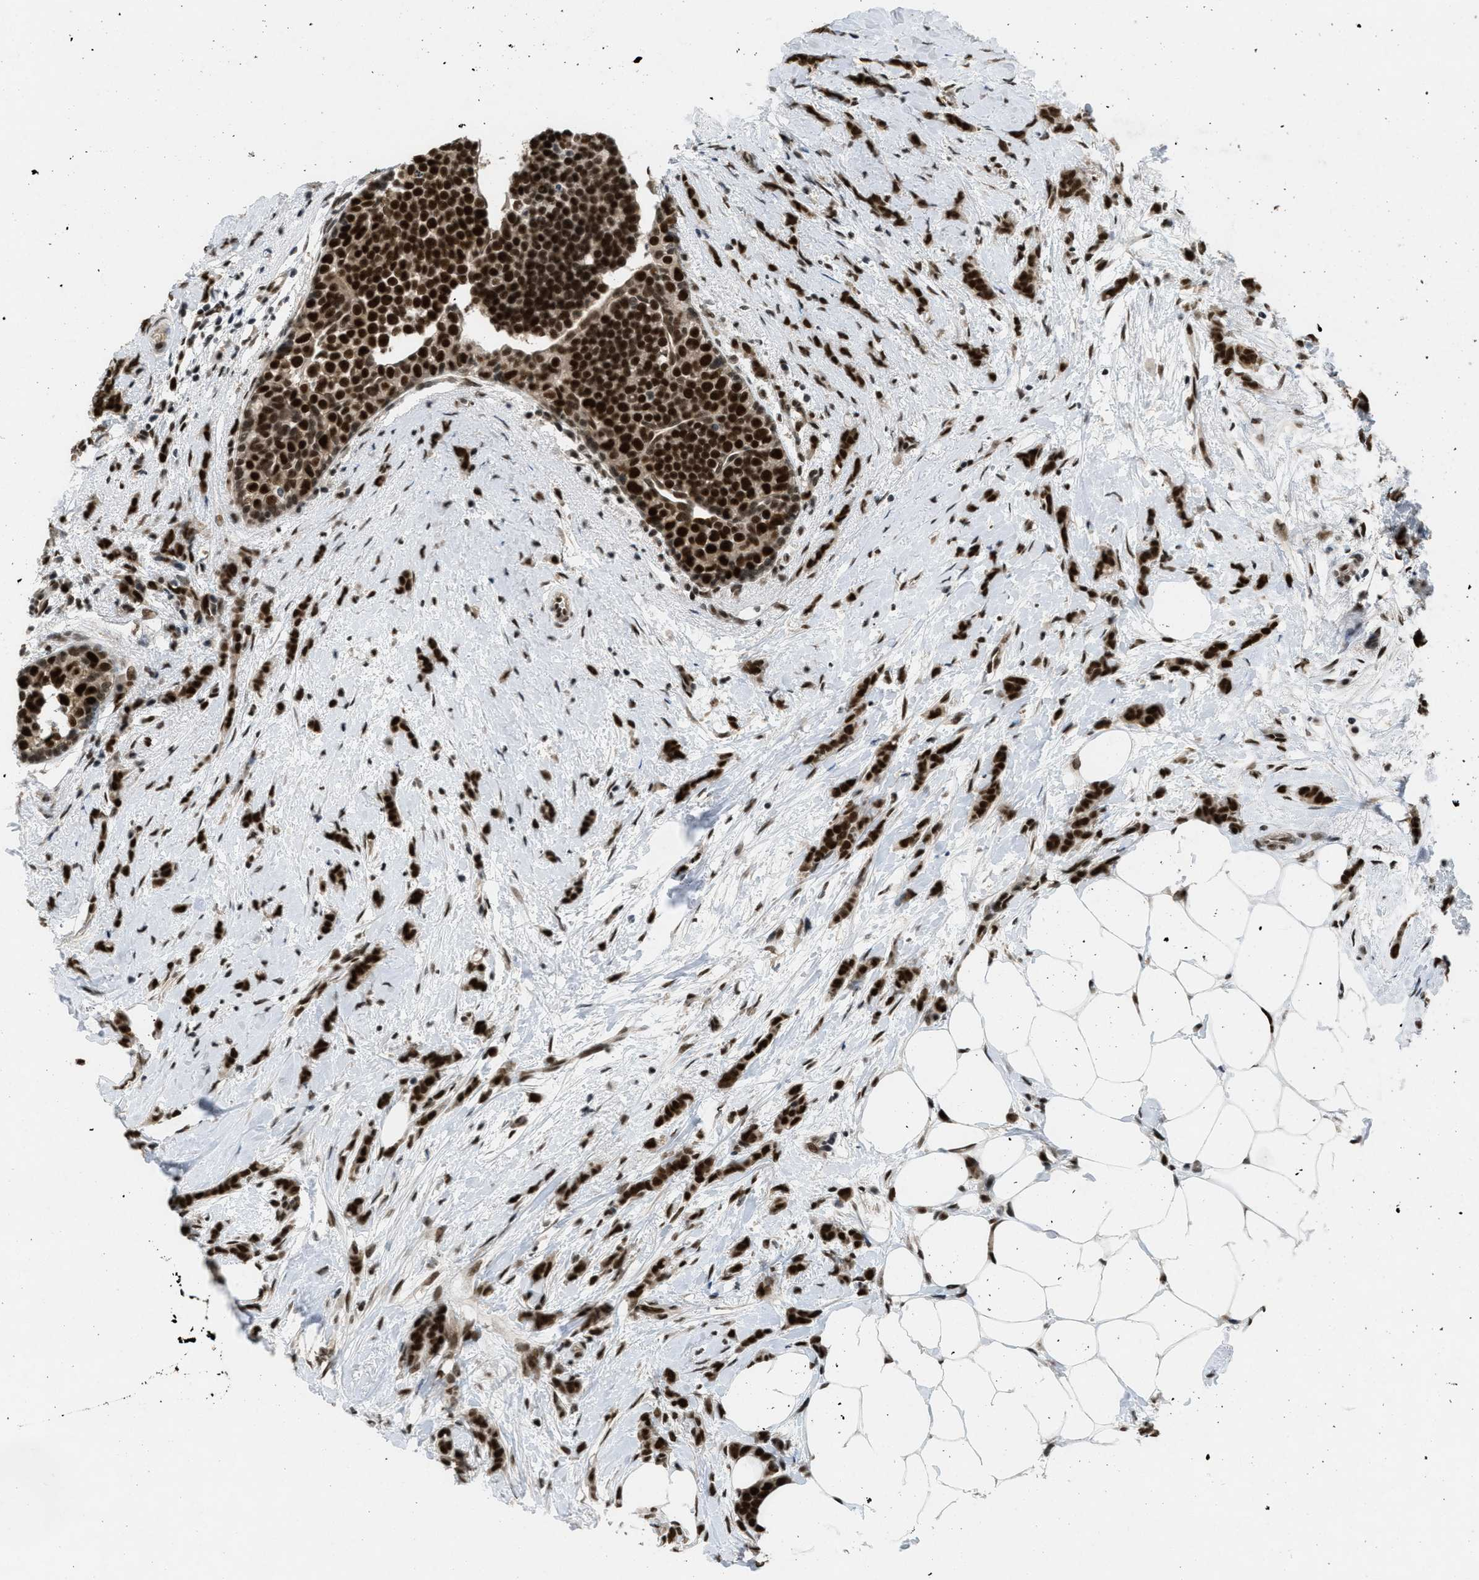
{"staining": {"intensity": "strong", "quantity": ">75%", "location": "nuclear"}, "tissue": "breast cancer", "cell_type": "Tumor cells", "image_type": "cancer", "snomed": [{"axis": "morphology", "description": "Lobular carcinoma, in situ"}, {"axis": "morphology", "description": "Lobular carcinoma"}, {"axis": "topography", "description": "Breast"}], "caption": "The immunohistochemical stain shows strong nuclear staining in tumor cells of lobular carcinoma (breast) tissue. Using DAB (3,3'-diaminobenzidine) (brown) and hematoxylin (blue) stains, captured at high magnification using brightfield microscopy.", "gene": "CDT1", "patient": {"sex": "female", "age": 41}}